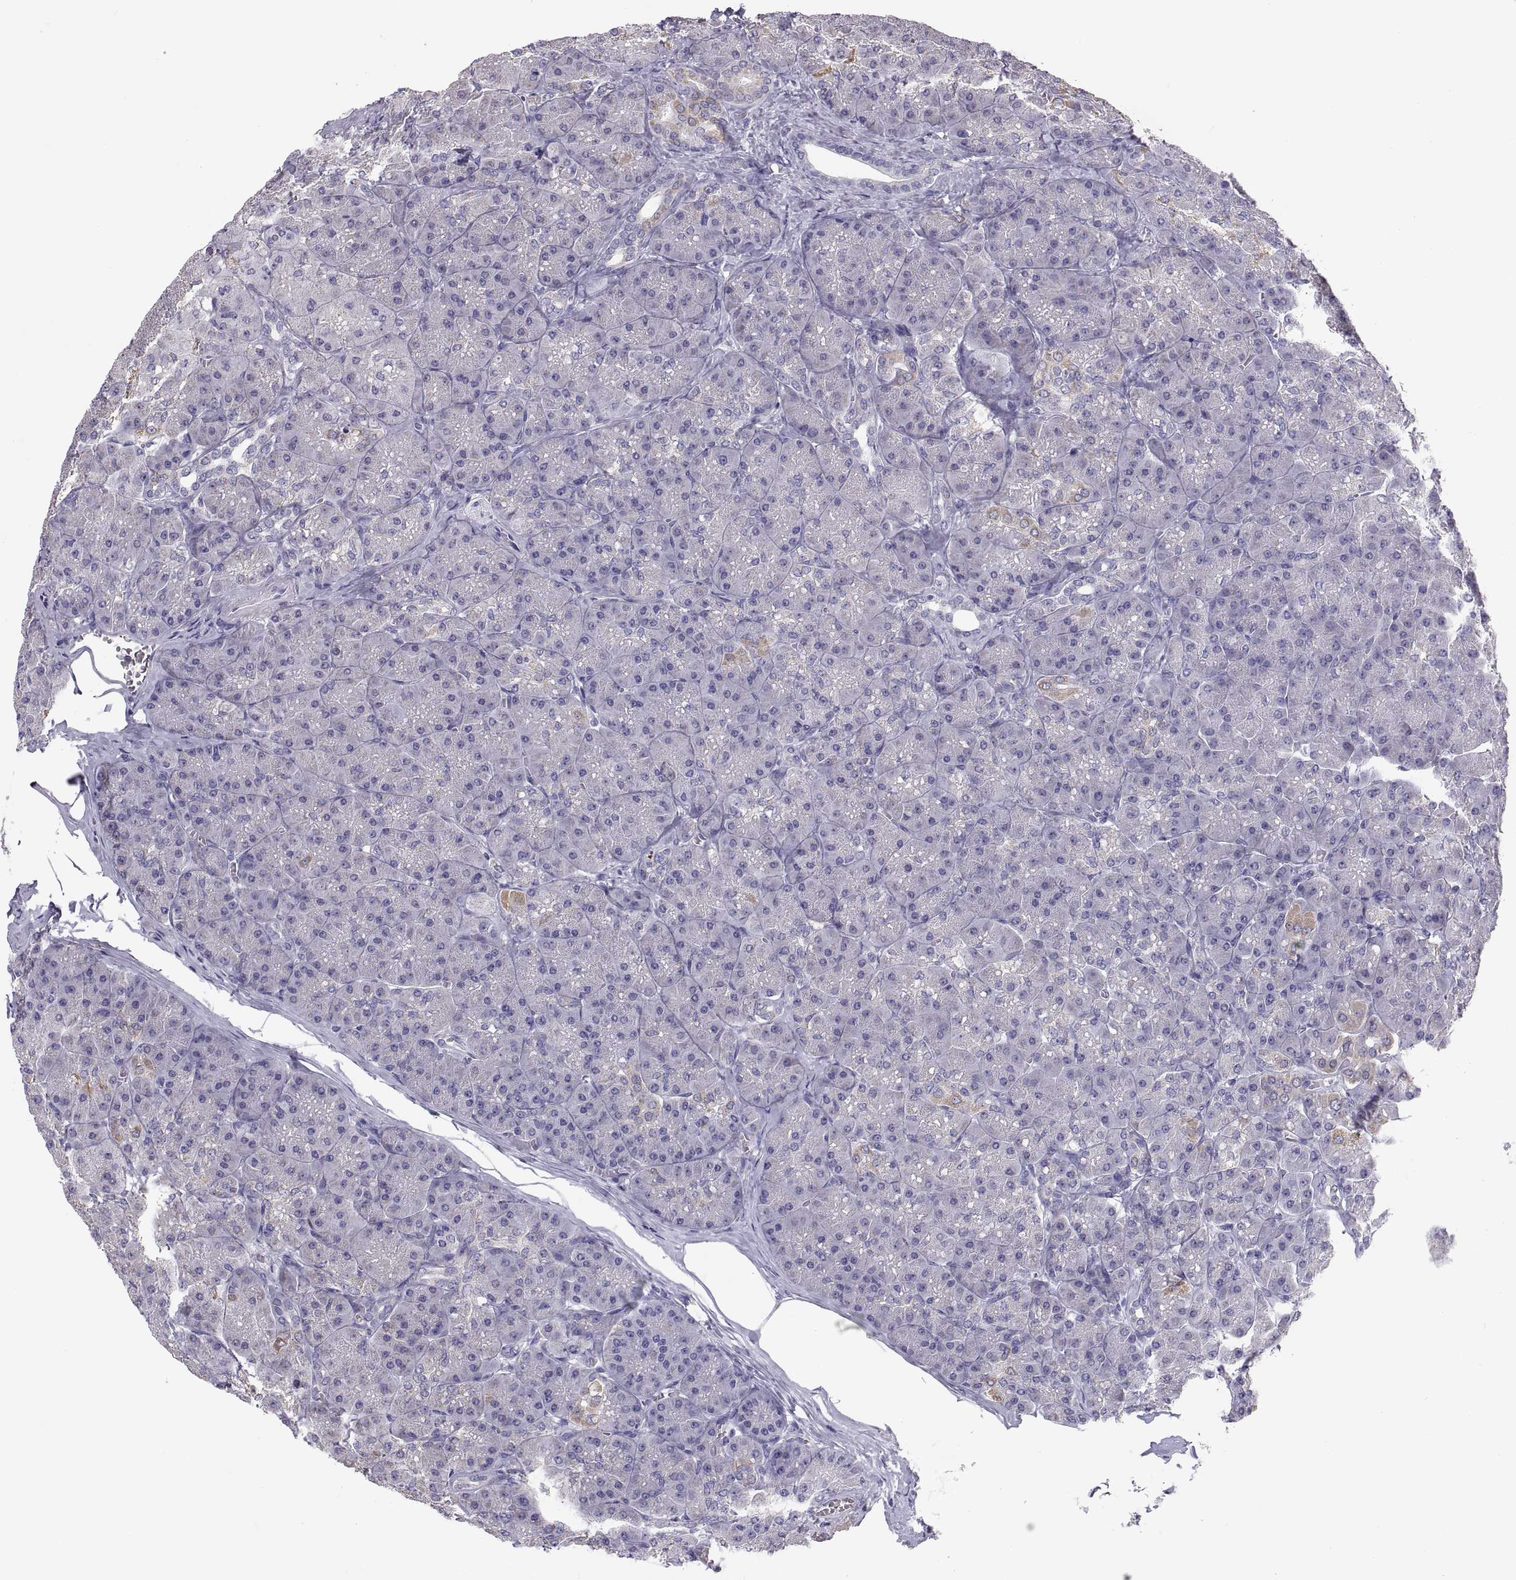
{"staining": {"intensity": "weak", "quantity": "<25%", "location": "cytoplasmic/membranous"}, "tissue": "pancreas", "cell_type": "Exocrine glandular cells", "image_type": "normal", "snomed": [{"axis": "morphology", "description": "Normal tissue, NOS"}, {"axis": "topography", "description": "Pancreas"}], "caption": "High power microscopy micrograph of an IHC micrograph of unremarkable pancreas, revealing no significant expression in exocrine glandular cells.", "gene": "TNNC1", "patient": {"sex": "male", "age": 57}}